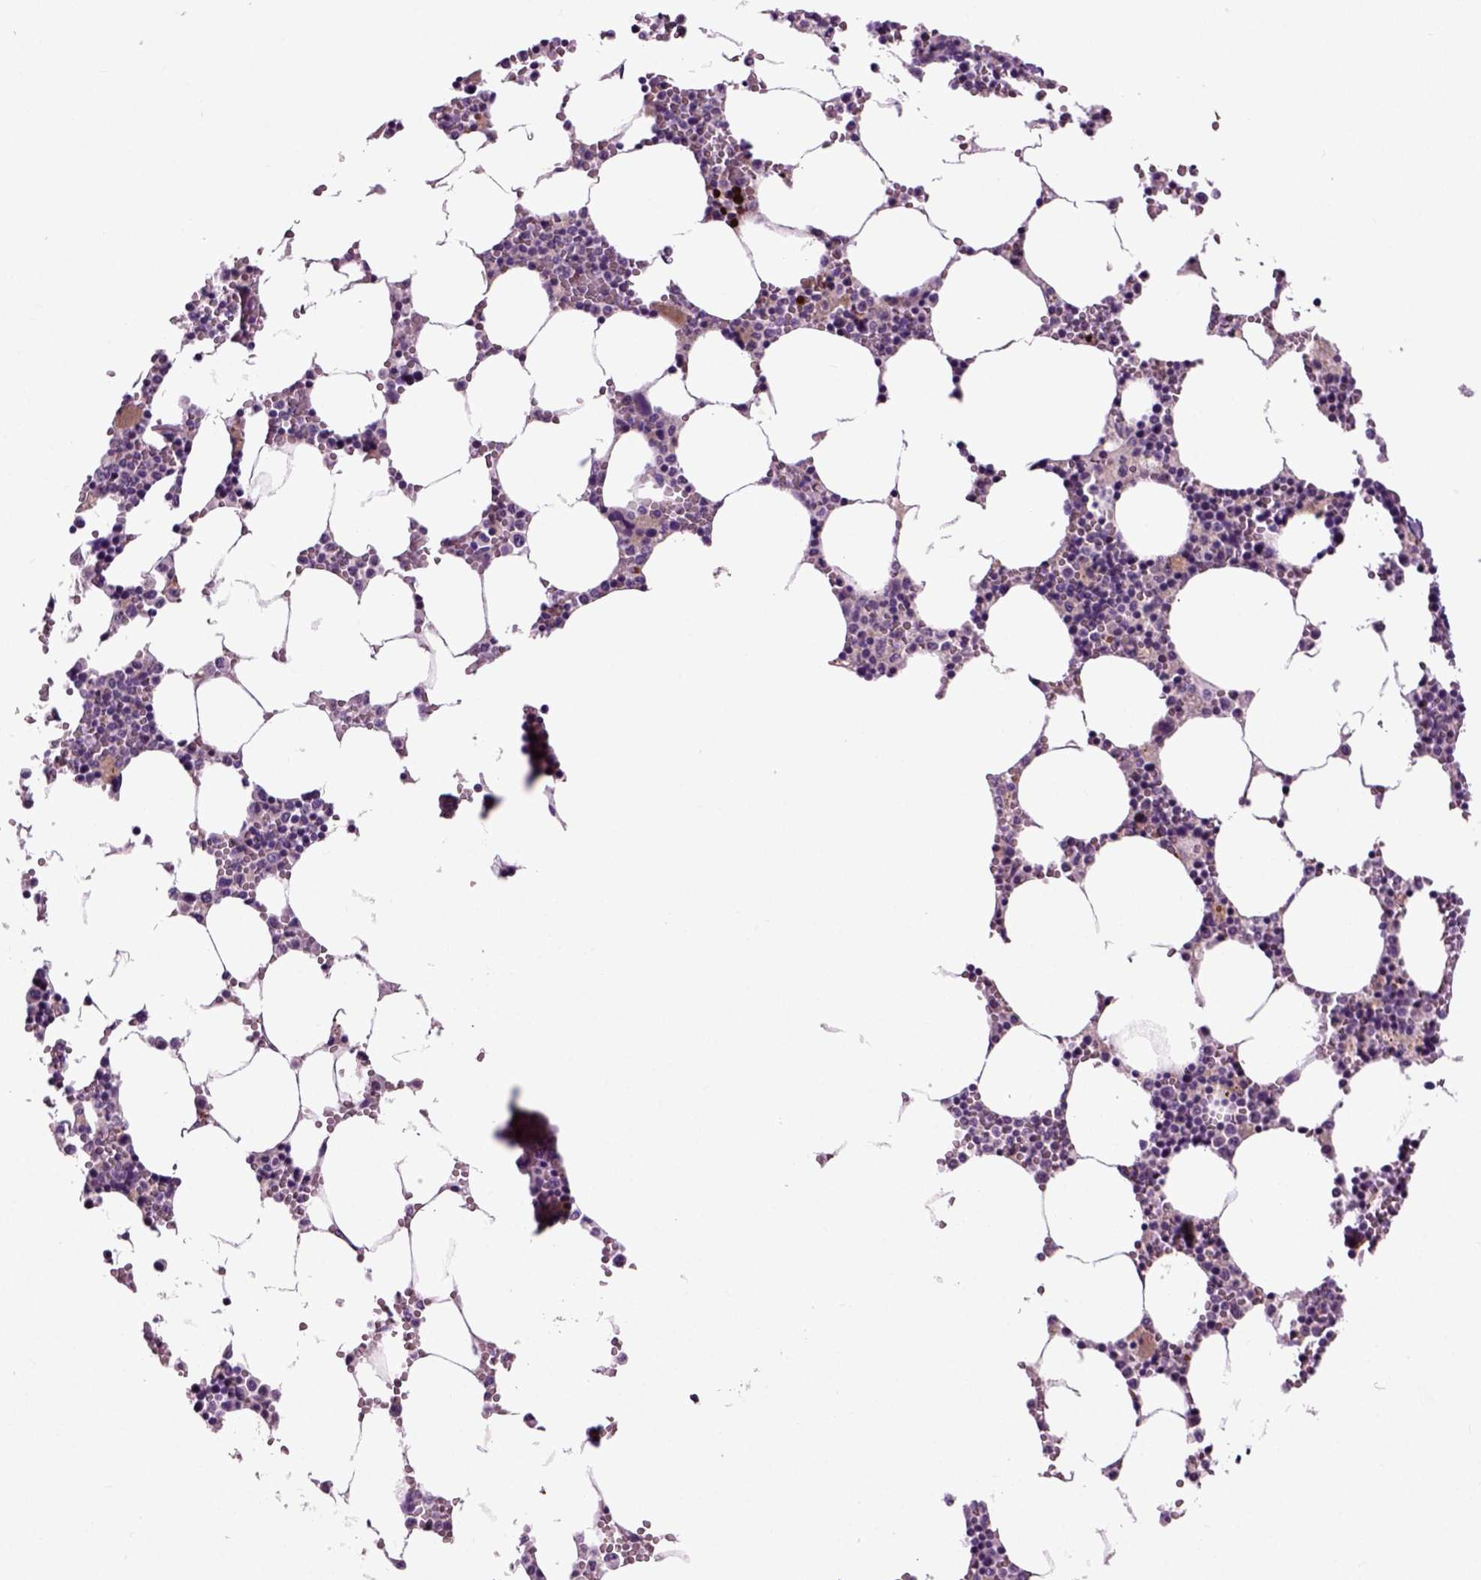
{"staining": {"intensity": "negative", "quantity": "none", "location": "none"}, "tissue": "bone marrow", "cell_type": "Hematopoietic cells", "image_type": "normal", "snomed": [{"axis": "morphology", "description": "Normal tissue, NOS"}, {"axis": "topography", "description": "Bone marrow"}], "caption": "Protein analysis of benign bone marrow displays no significant staining in hematopoietic cells. Brightfield microscopy of IHC stained with DAB (brown) and hematoxylin (blue), captured at high magnification.", "gene": "SPATA17", "patient": {"sex": "female", "age": 64}}